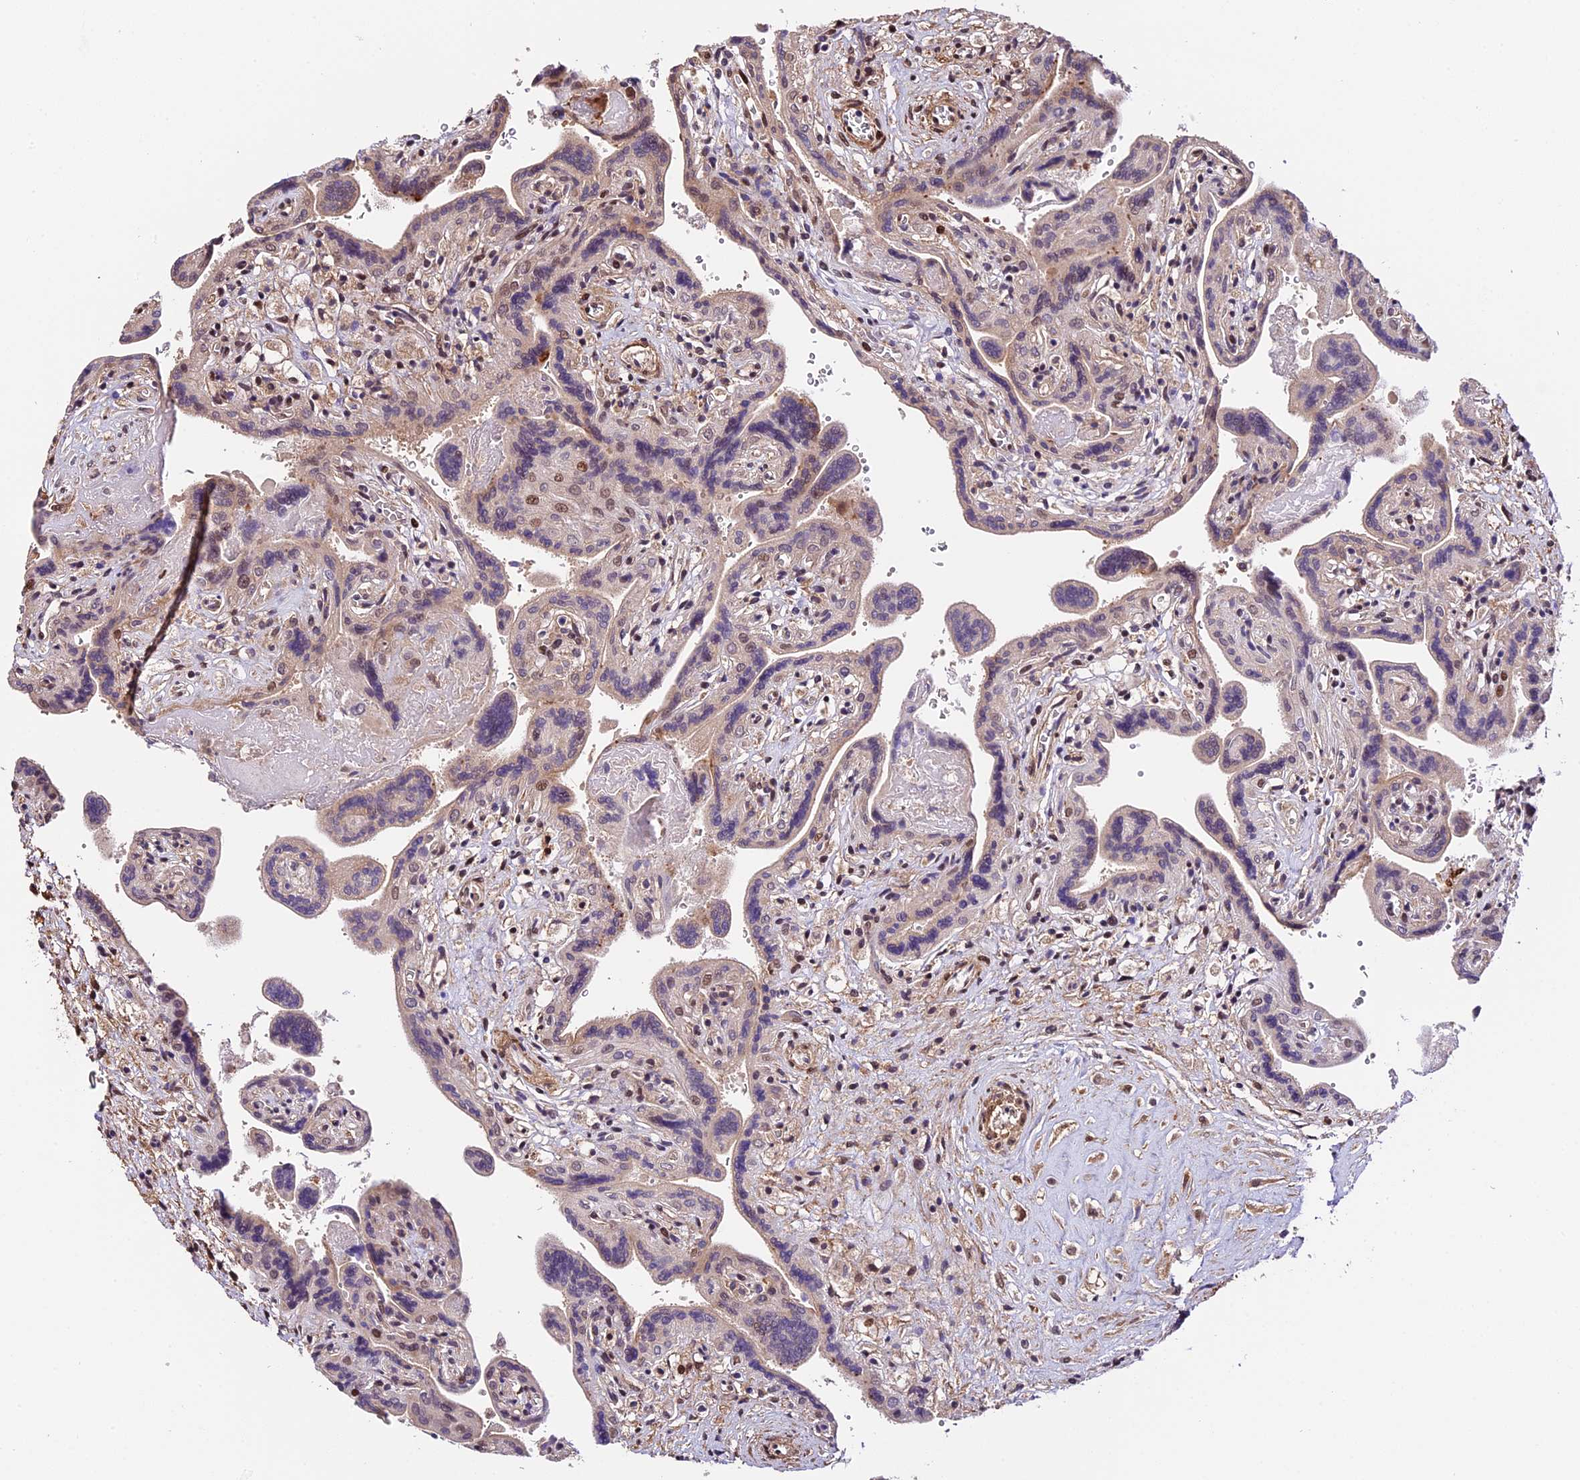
{"staining": {"intensity": "moderate", "quantity": "25%-75%", "location": "cytoplasmic/membranous,nuclear"}, "tissue": "placenta", "cell_type": "Trophoblastic cells", "image_type": "normal", "snomed": [{"axis": "morphology", "description": "Normal tissue, NOS"}, {"axis": "topography", "description": "Placenta"}], "caption": "High-magnification brightfield microscopy of benign placenta stained with DAB (brown) and counterstained with hematoxylin (blue). trophoblastic cells exhibit moderate cytoplasmic/membranous,nuclear staining is present in about25%-75% of cells.", "gene": "HERPUD1", "patient": {"sex": "female", "age": 37}}